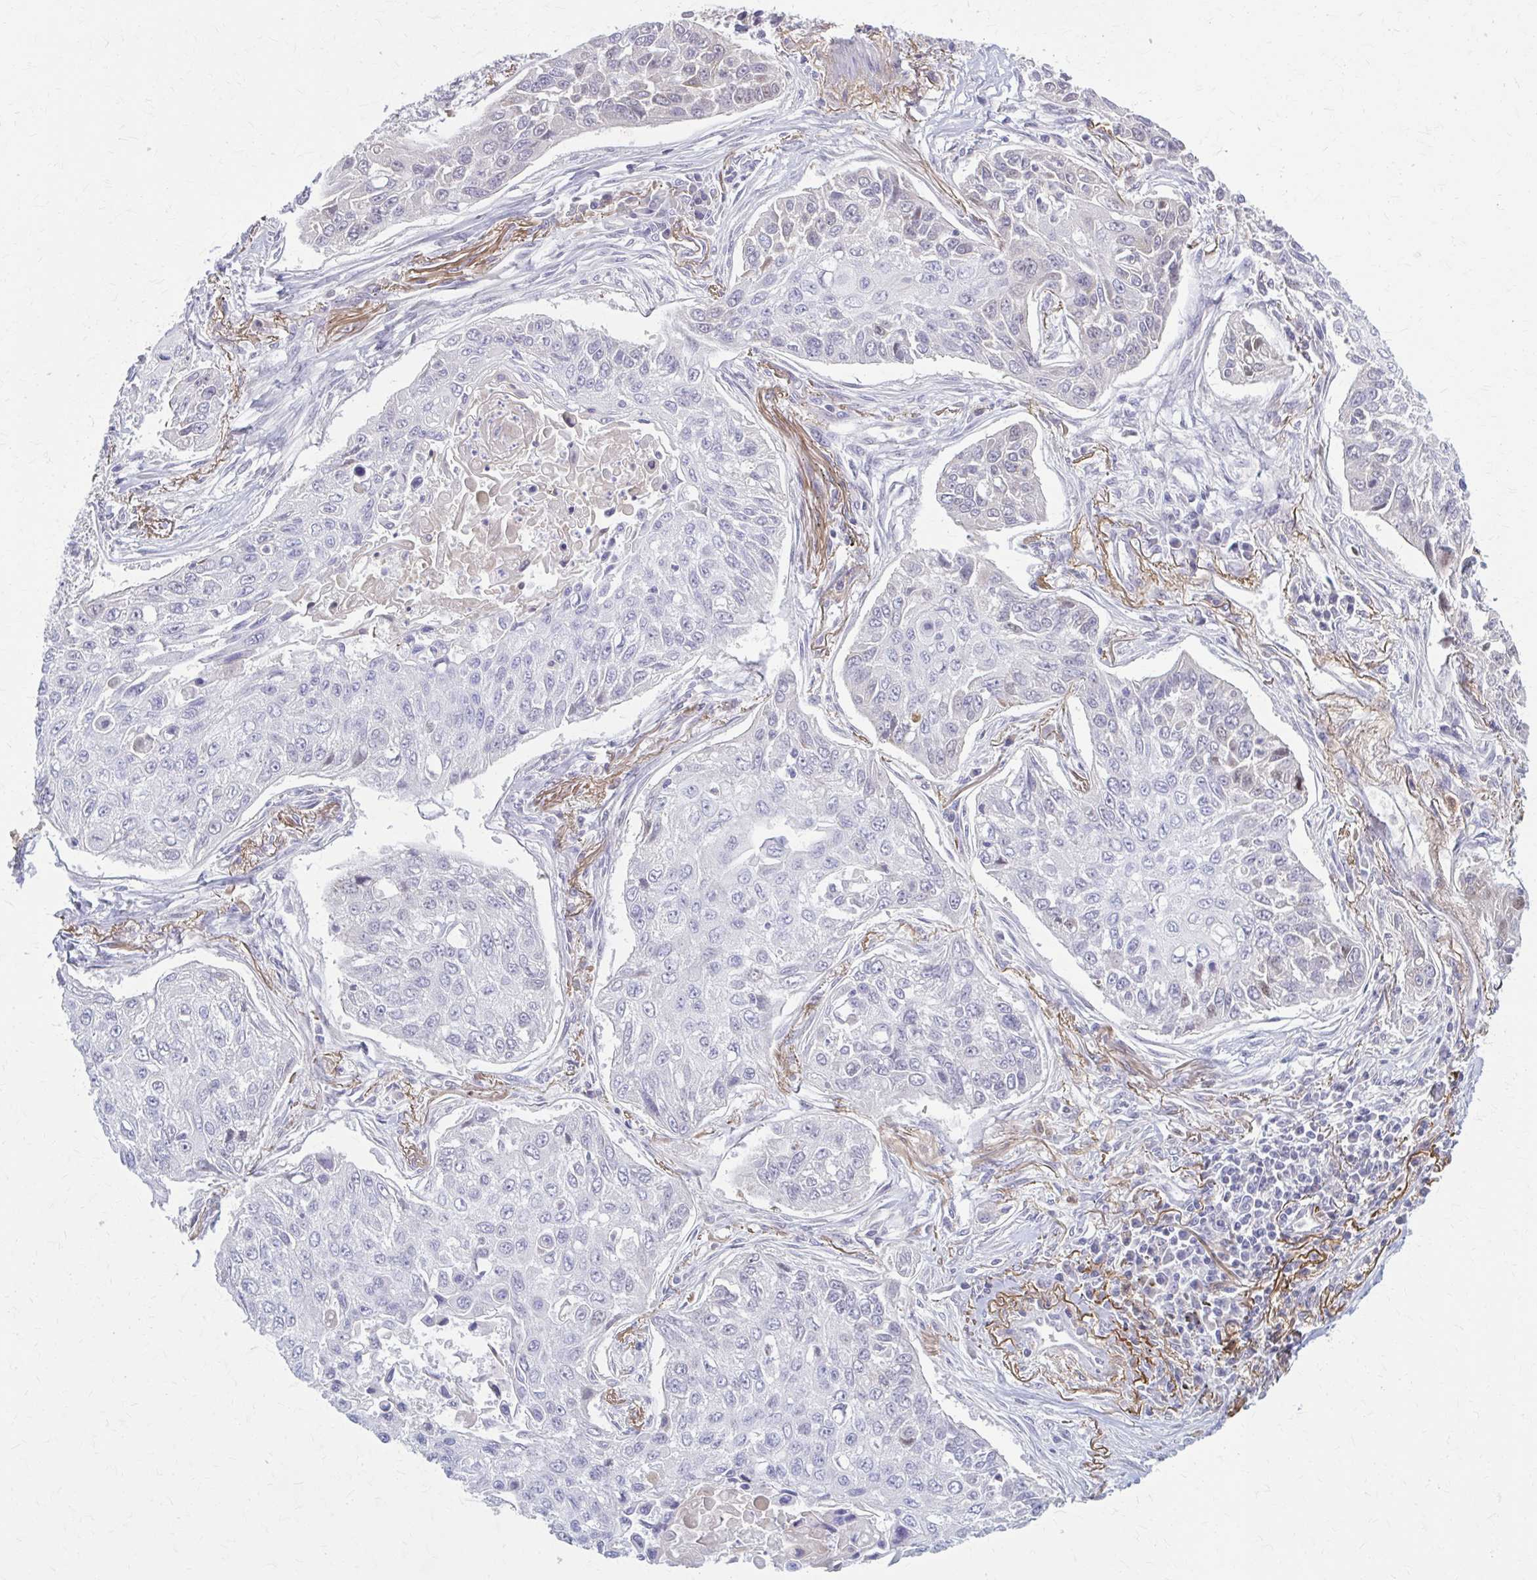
{"staining": {"intensity": "negative", "quantity": "none", "location": "none"}, "tissue": "lung cancer", "cell_type": "Tumor cells", "image_type": "cancer", "snomed": [{"axis": "morphology", "description": "Squamous cell carcinoma, NOS"}, {"axis": "topography", "description": "Lung"}], "caption": "Human lung cancer stained for a protein using immunohistochemistry displays no positivity in tumor cells.", "gene": "SERPIND1", "patient": {"sex": "male", "age": 75}}